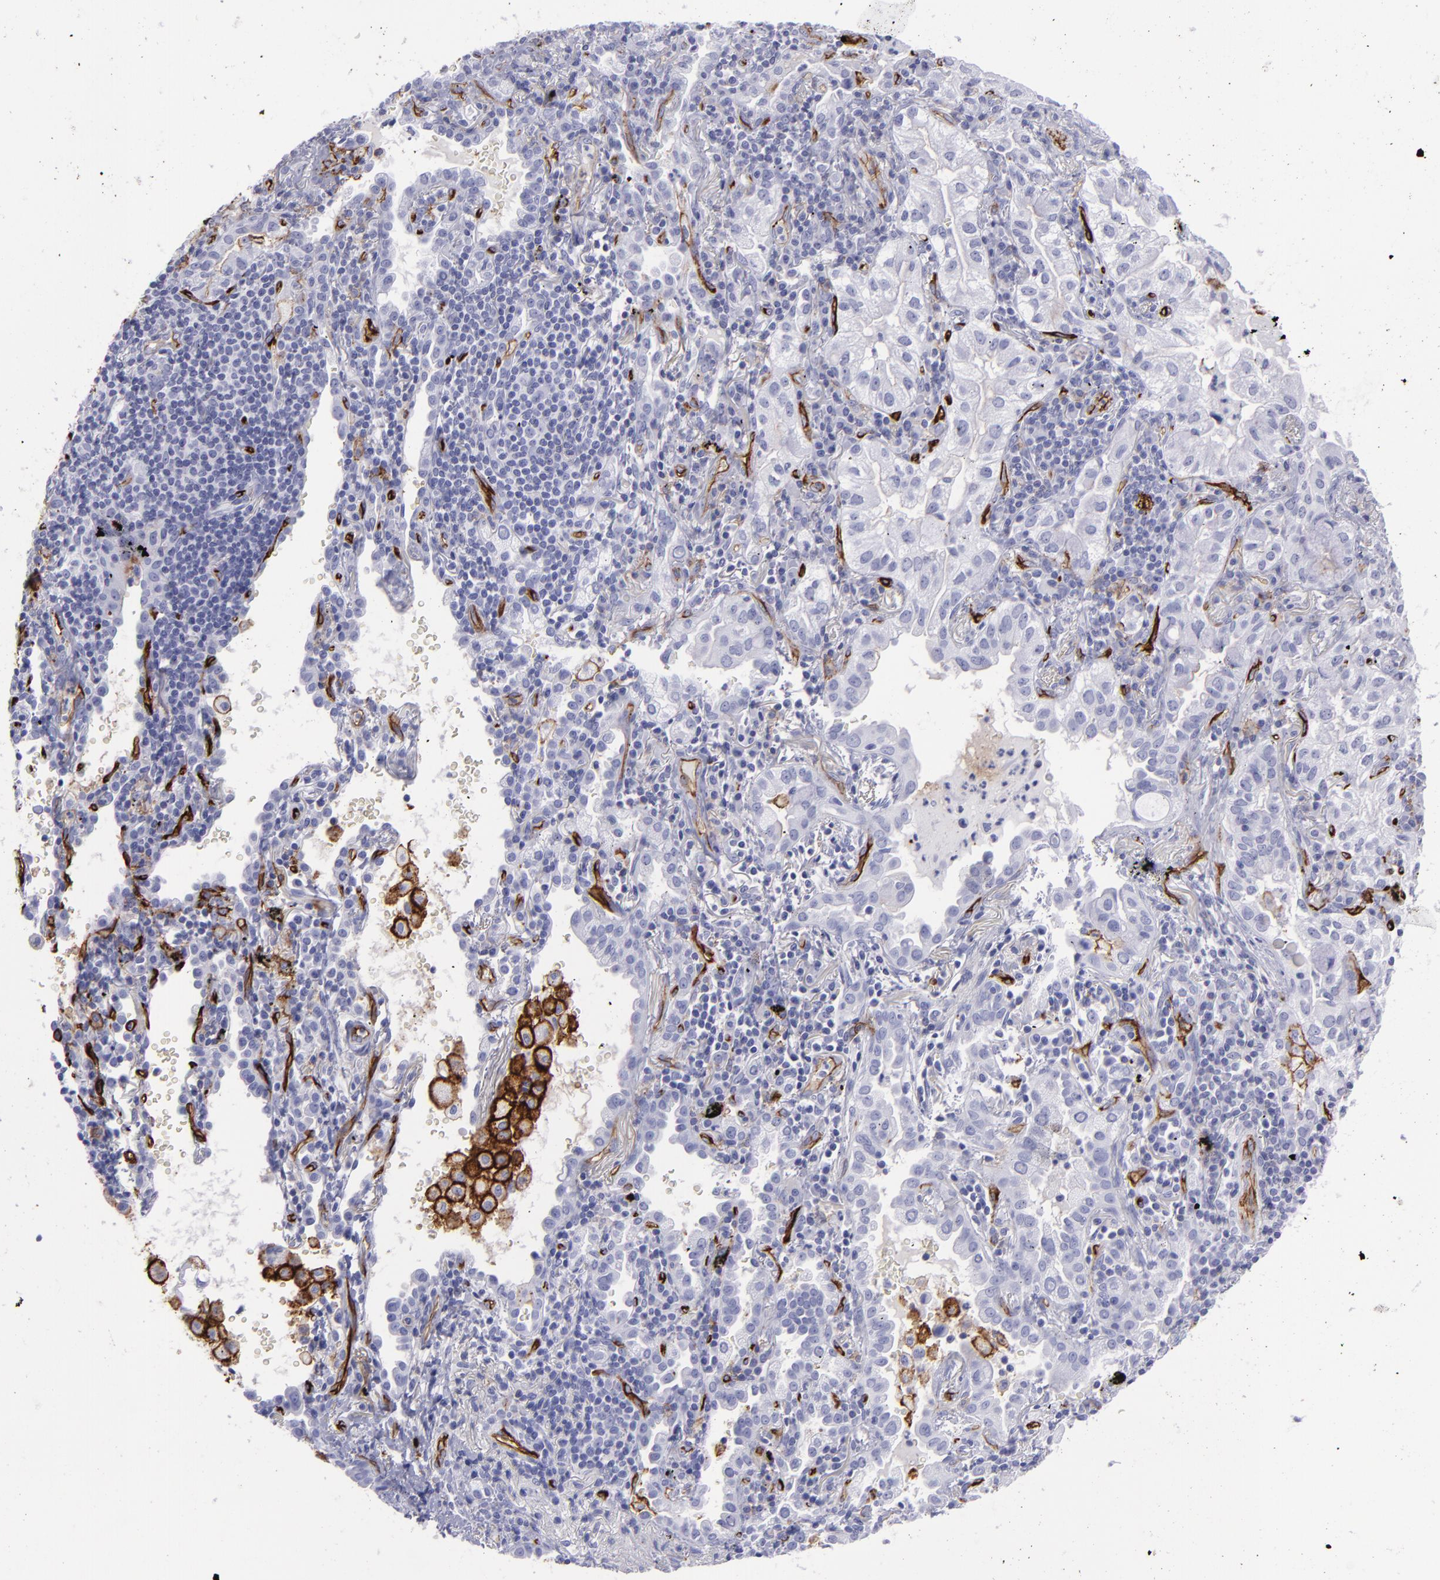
{"staining": {"intensity": "negative", "quantity": "none", "location": "none"}, "tissue": "lung cancer", "cell_type": "Tumor cells", "image_type": "cancer", "snomed": [{"axis": "morphology", "description": "Adenocarcinoma, NOS"}, {"axis": "topography", "description": "Lung"}], "caption": "IHC micrograph of neoplastic tissue: adenocarcinoma (lung) stained with DAB shows no significant protein positivity in tumor cells. (Brightfield microscopy of DAB (3,3'-diaminobenzidine) IHC at high magnification).", "gene": "ACE", "patient": {"sex": "female", "age": 50}}